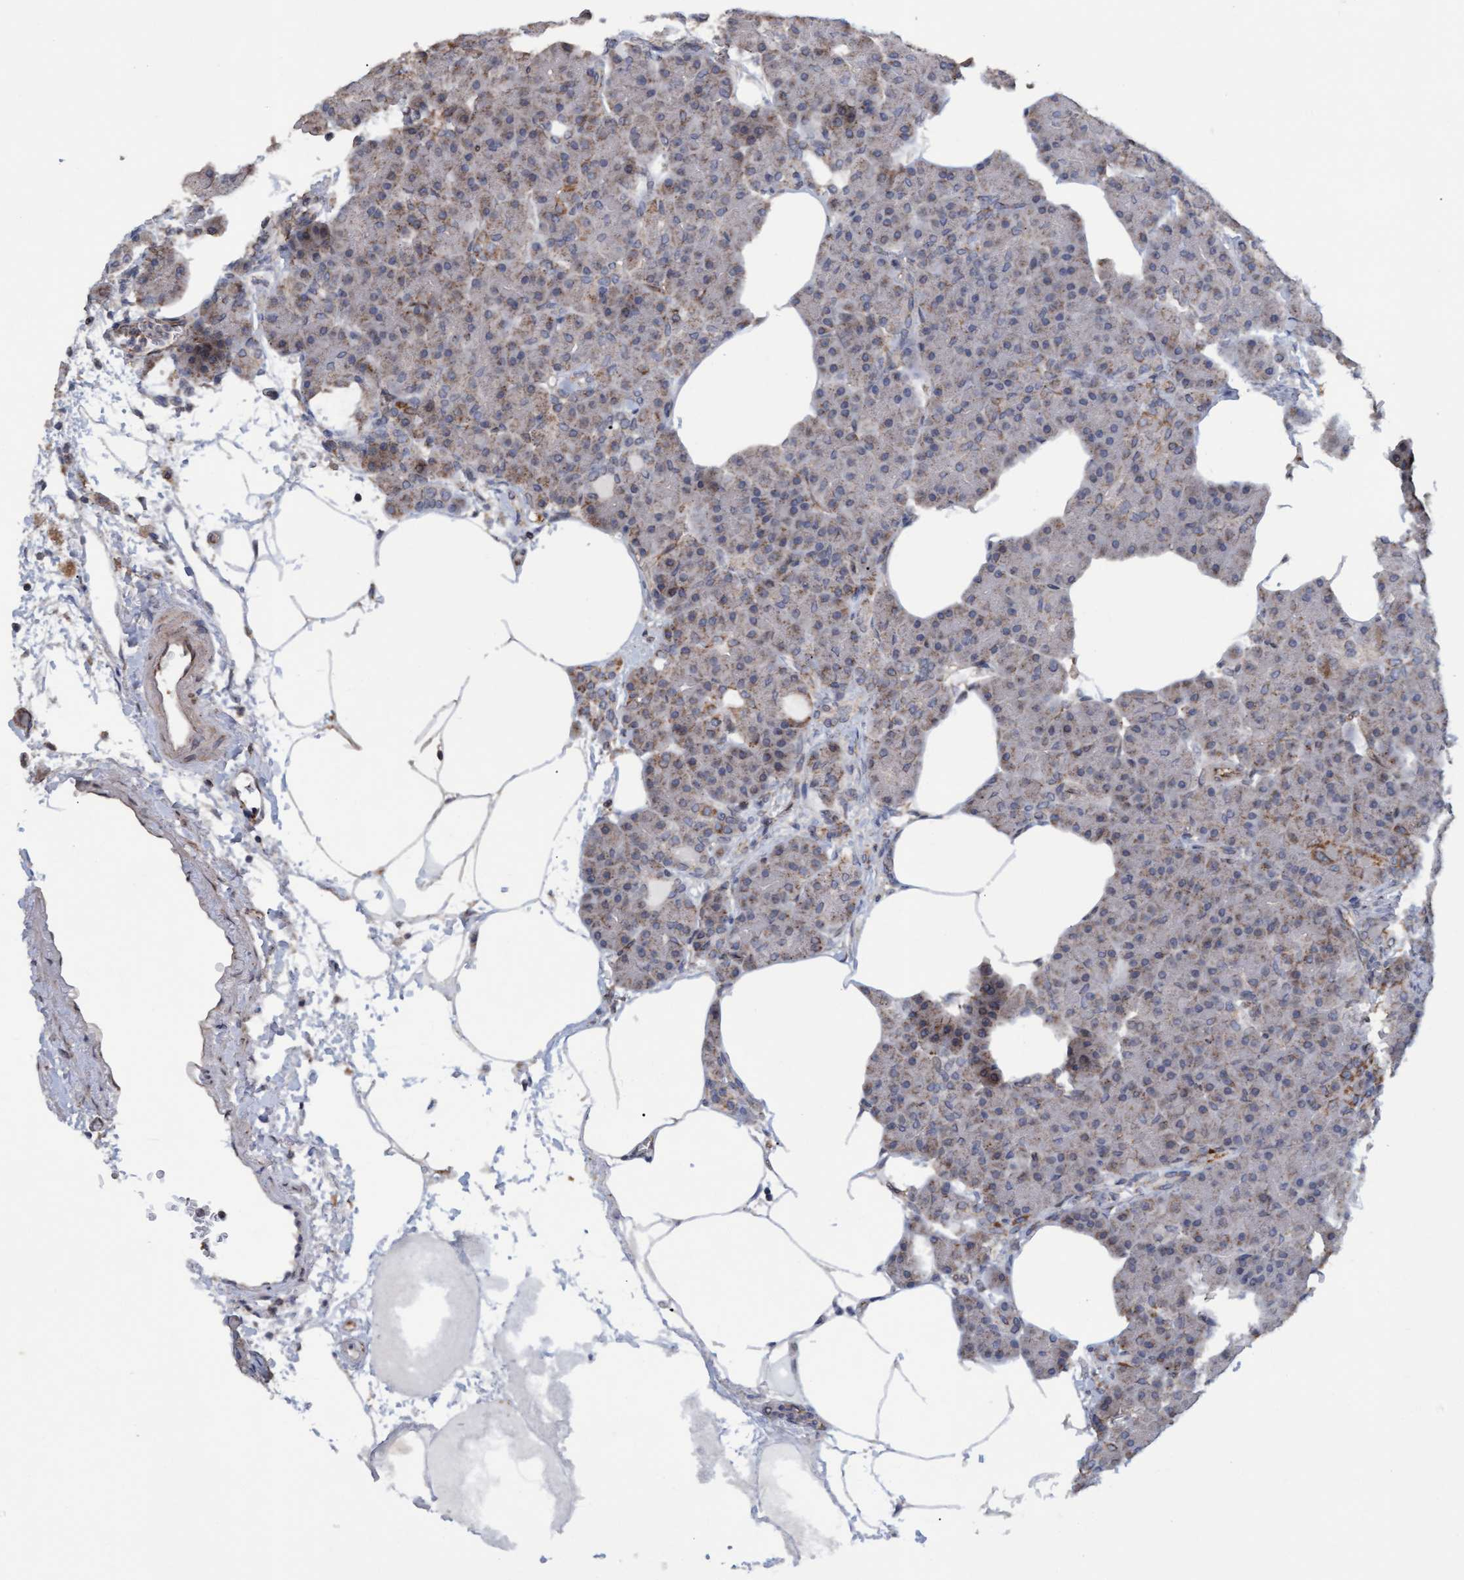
{"staining": {"intensity": "weak", "quantity": "25%-75%", "location": "cytoplasmic/membranous"}, "tissue": "pancreas", "cell_type": "Exocrine glandular cells", "image_type": "normal", "snomed": [{"axis": "morphology", "description": "Normal tissue, NOS"}, {"axis": "topography", "description": "Pancreas"}], "caption": "High-power microscopy captured an immunohistochemistry (IHC) histopathology image of unremarkable pancreas, revealing weak cytoplasmic/membranous expression in about 25%-75% of exocrine glandular cells.", "gene": "MGLL", "patient": {"sex": "female", "age": 70}}